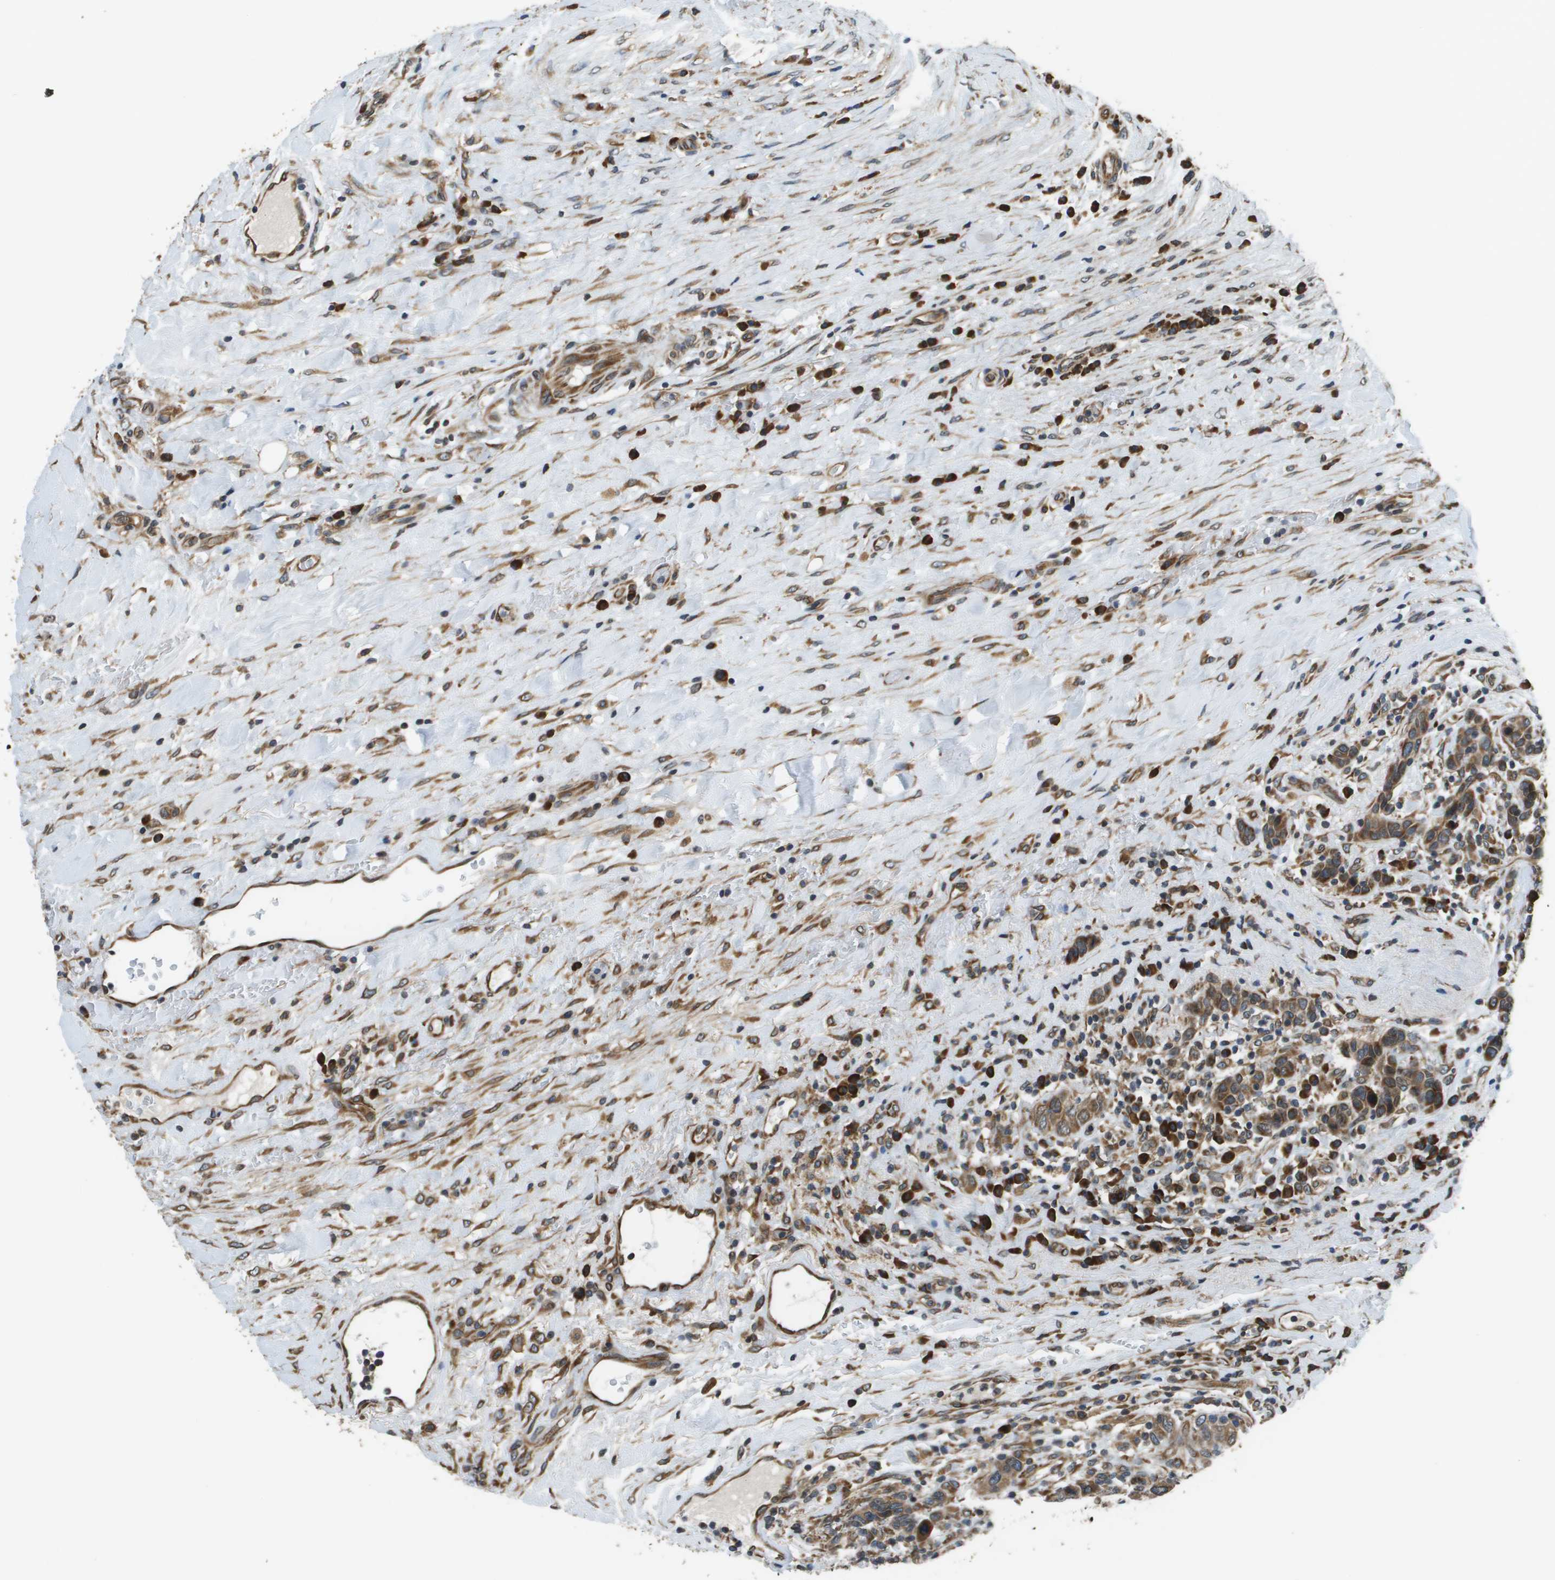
{"staining": {"intensity": "moderate", "quantity": ">75%", "location": "cytoplasmic/membranous"}, "tissue": "breast cancer", "cell_type": "Tumor cells", "image_type": "cancer", "snomed": [{"axis": "morphology", "description": "Duct carcinoma"}, {"axis": "topography", "description": "Breast"}], "caption": "Human infiltrating ductal carcinoma (breast) stained with a brown dye displays moderate cytoplasmic/membranous positive positivity in approximately >75% of tumor cells.", "gene": "SEC62", "patient": {"sex": "female", "age": 37}}